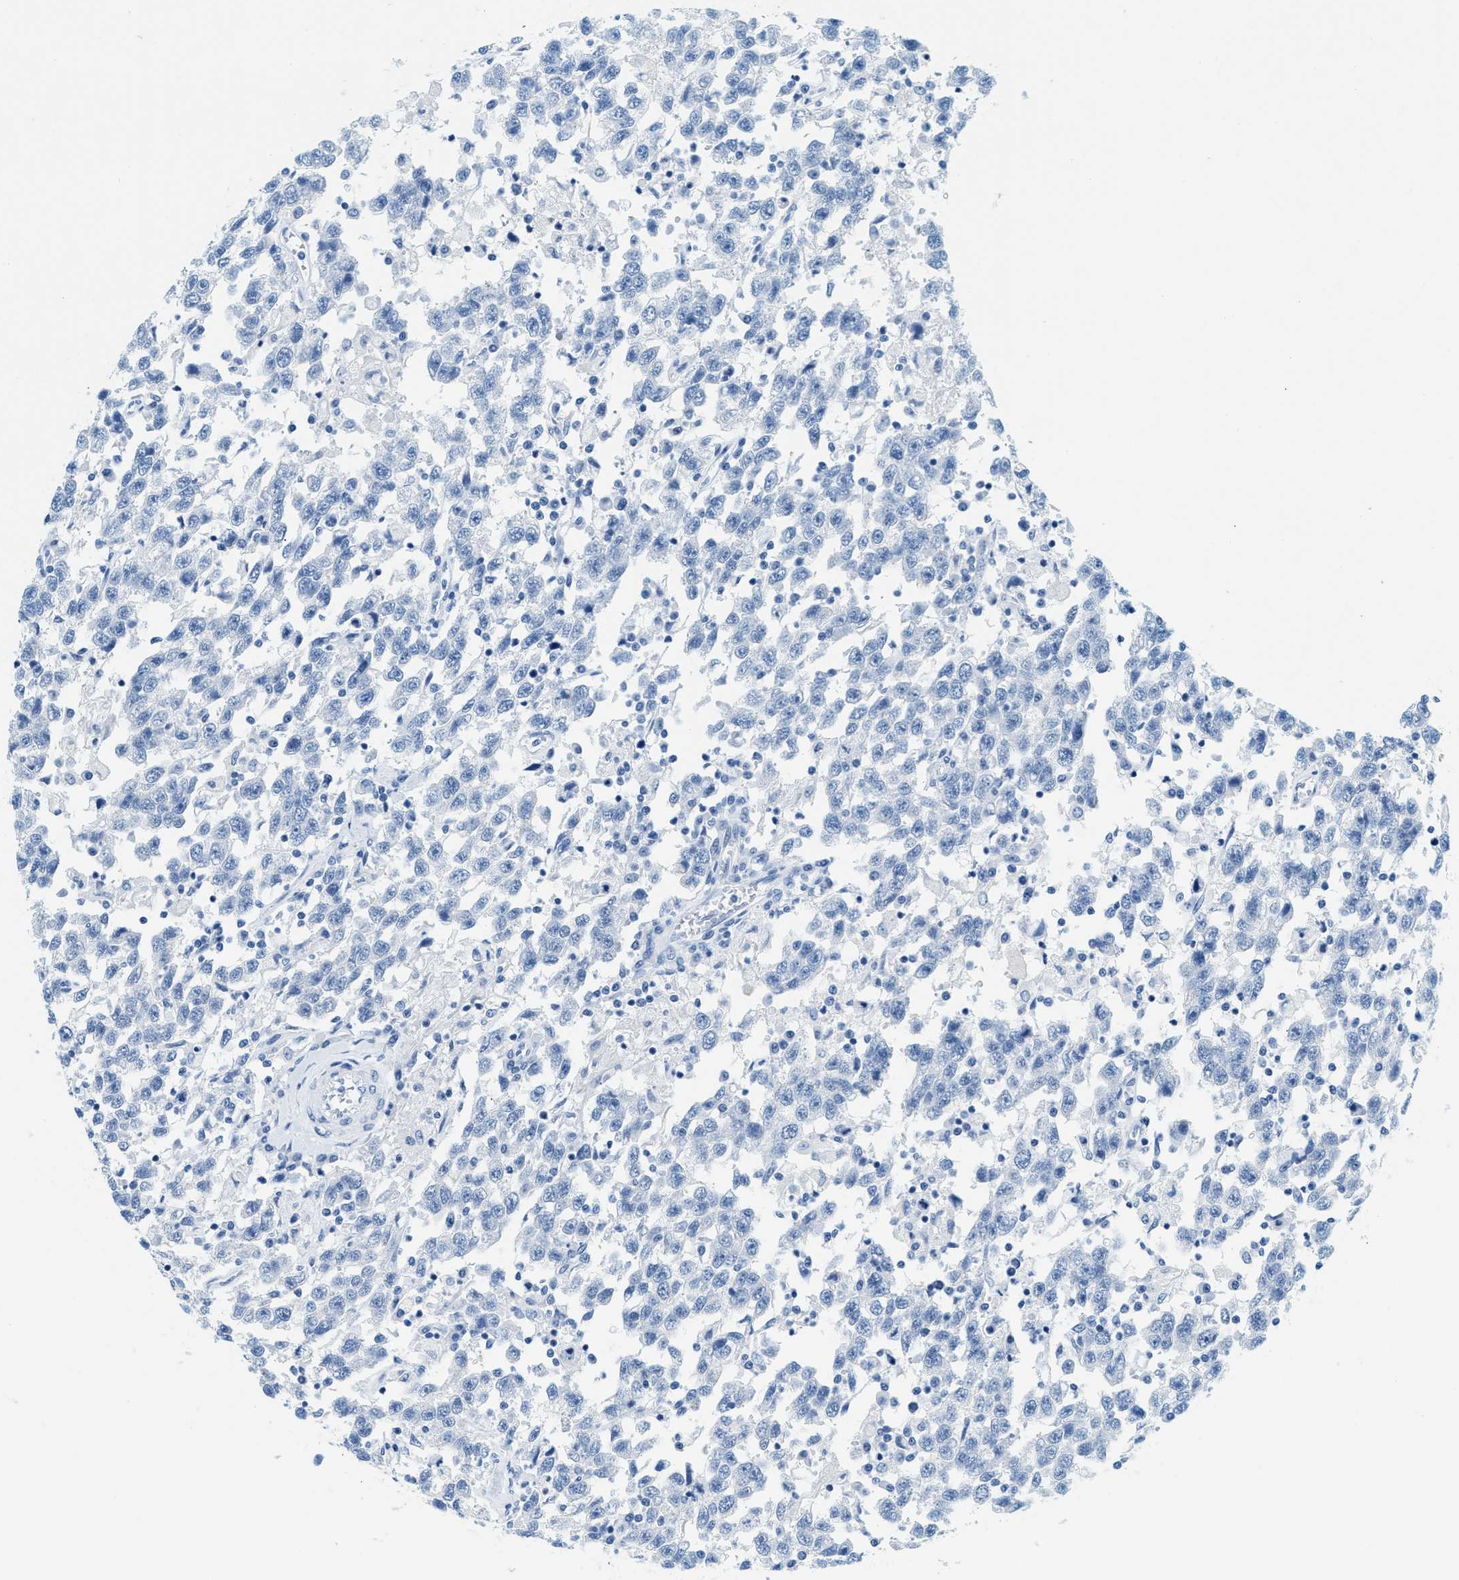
{"staining": {"intensity": "negative", "quantity": "none", "location": "none"}, "tissue": "testis cancer", "cell_type": "Tumor cells", "image_type": "cancer", "snomed": [{"axis": "morphology", "description": "Seminoma, NOS"}, {"axis": "topography", "description": "Testis"}], "caption": "Tumor cells are negative for protein expression in human seminoma (testis). (DAB (3,3'-diaminobenzidine) IHC, high magnification).", "gene": "TPSAB1", "patient": {"sex": "male", "age": 41}}